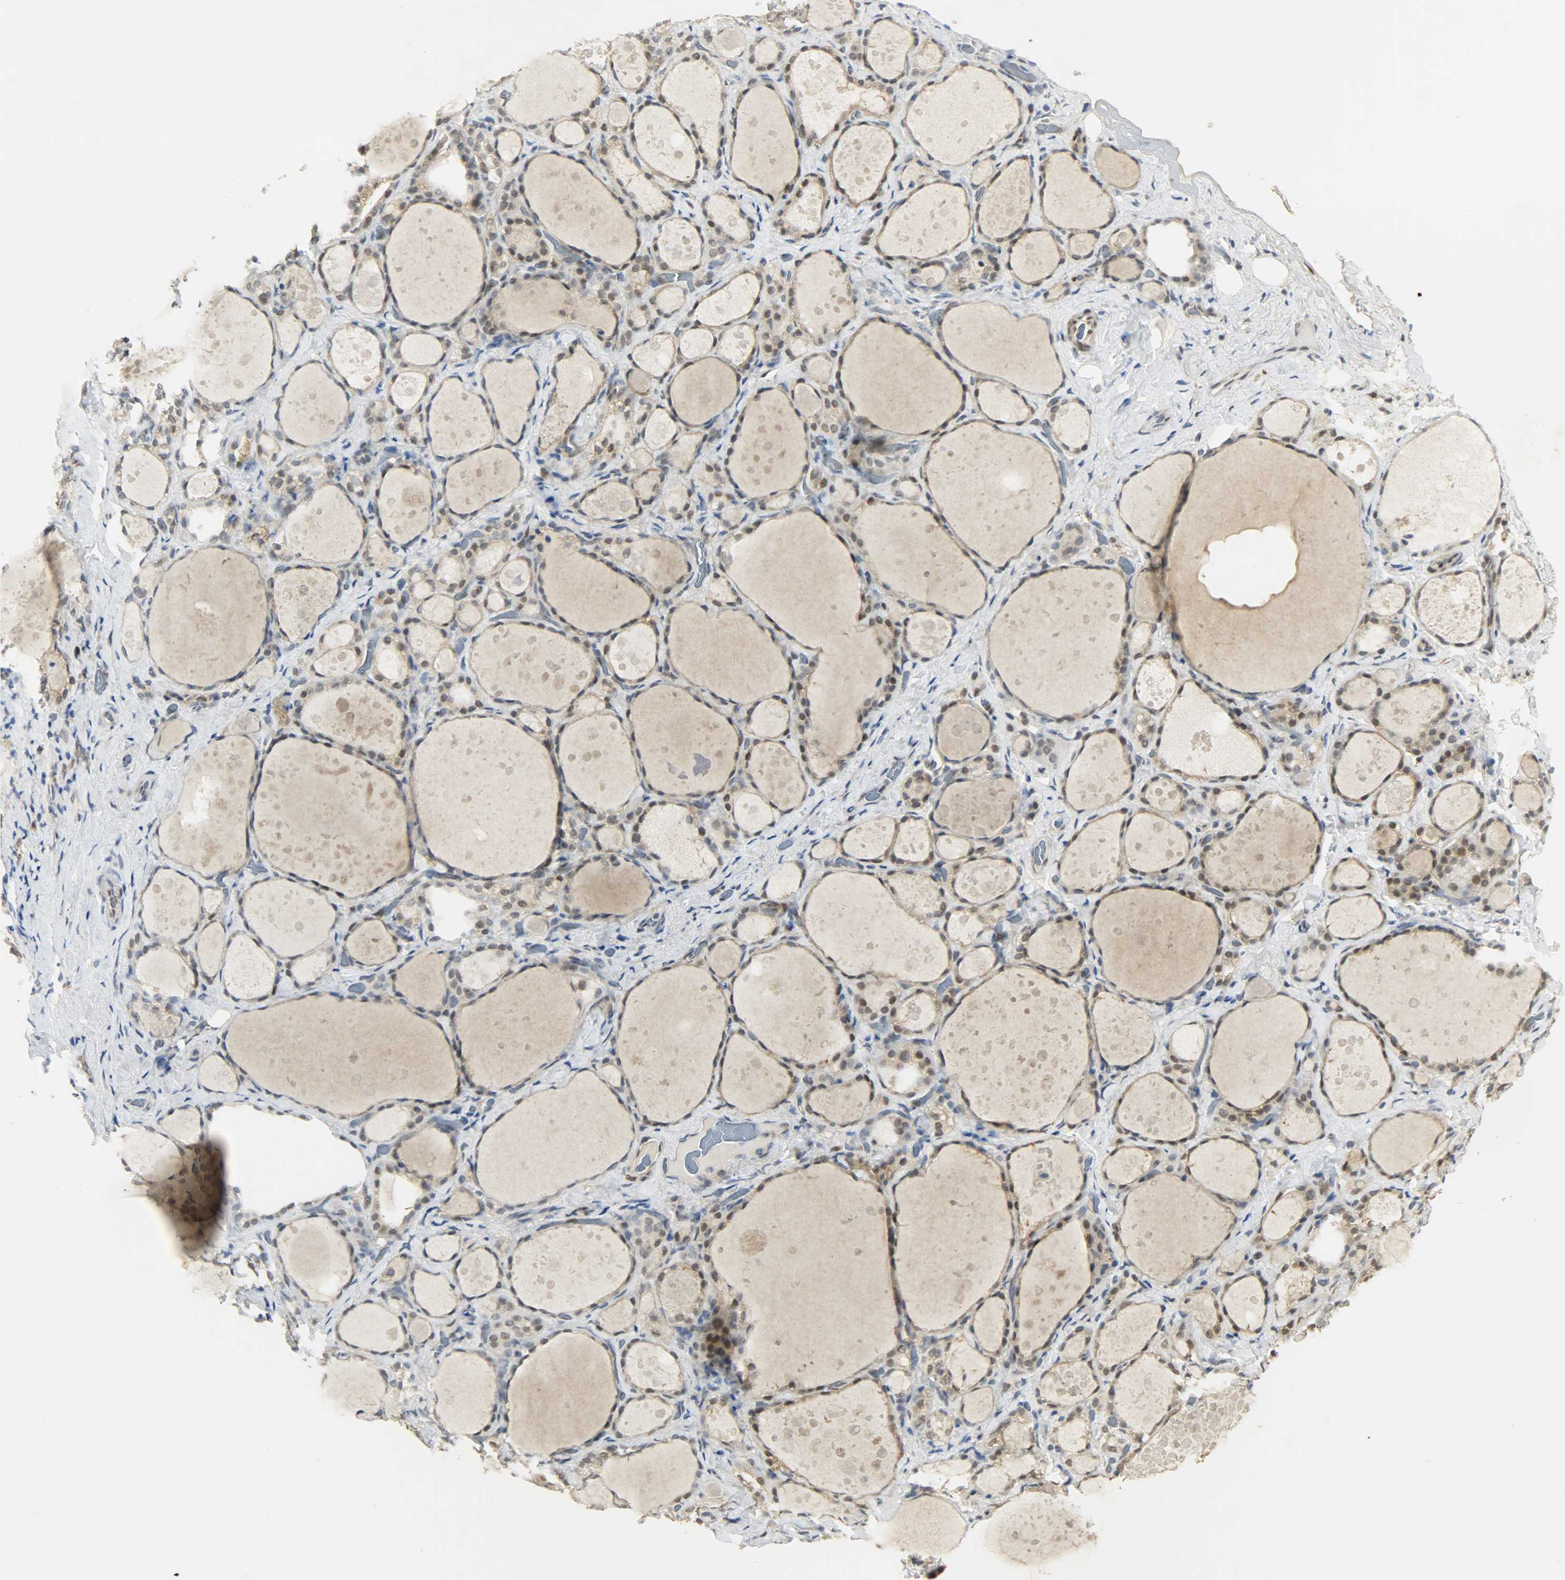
{"staining": {"intensity": "moderate", "quantity": "<25%", "location": "nuclear"}, "tissue": "thyroid gland", "cell_type": "Glandular cells", "image_type": "normal", "snomed": [{"axis": "morphology", "description": "Normal tissue, NOS"}, {"axis": "topography", "description": "Thyroid gland"}], "caption": "Immunohistochemistry photomicrograph of normal human thyroid gland stained for a protein (brown), which displays low levels of moderate nuclear staining in about <25% of glandular cells.", "gene": "NPEPL1", "patient": {"sex": "female", "age": 75}}